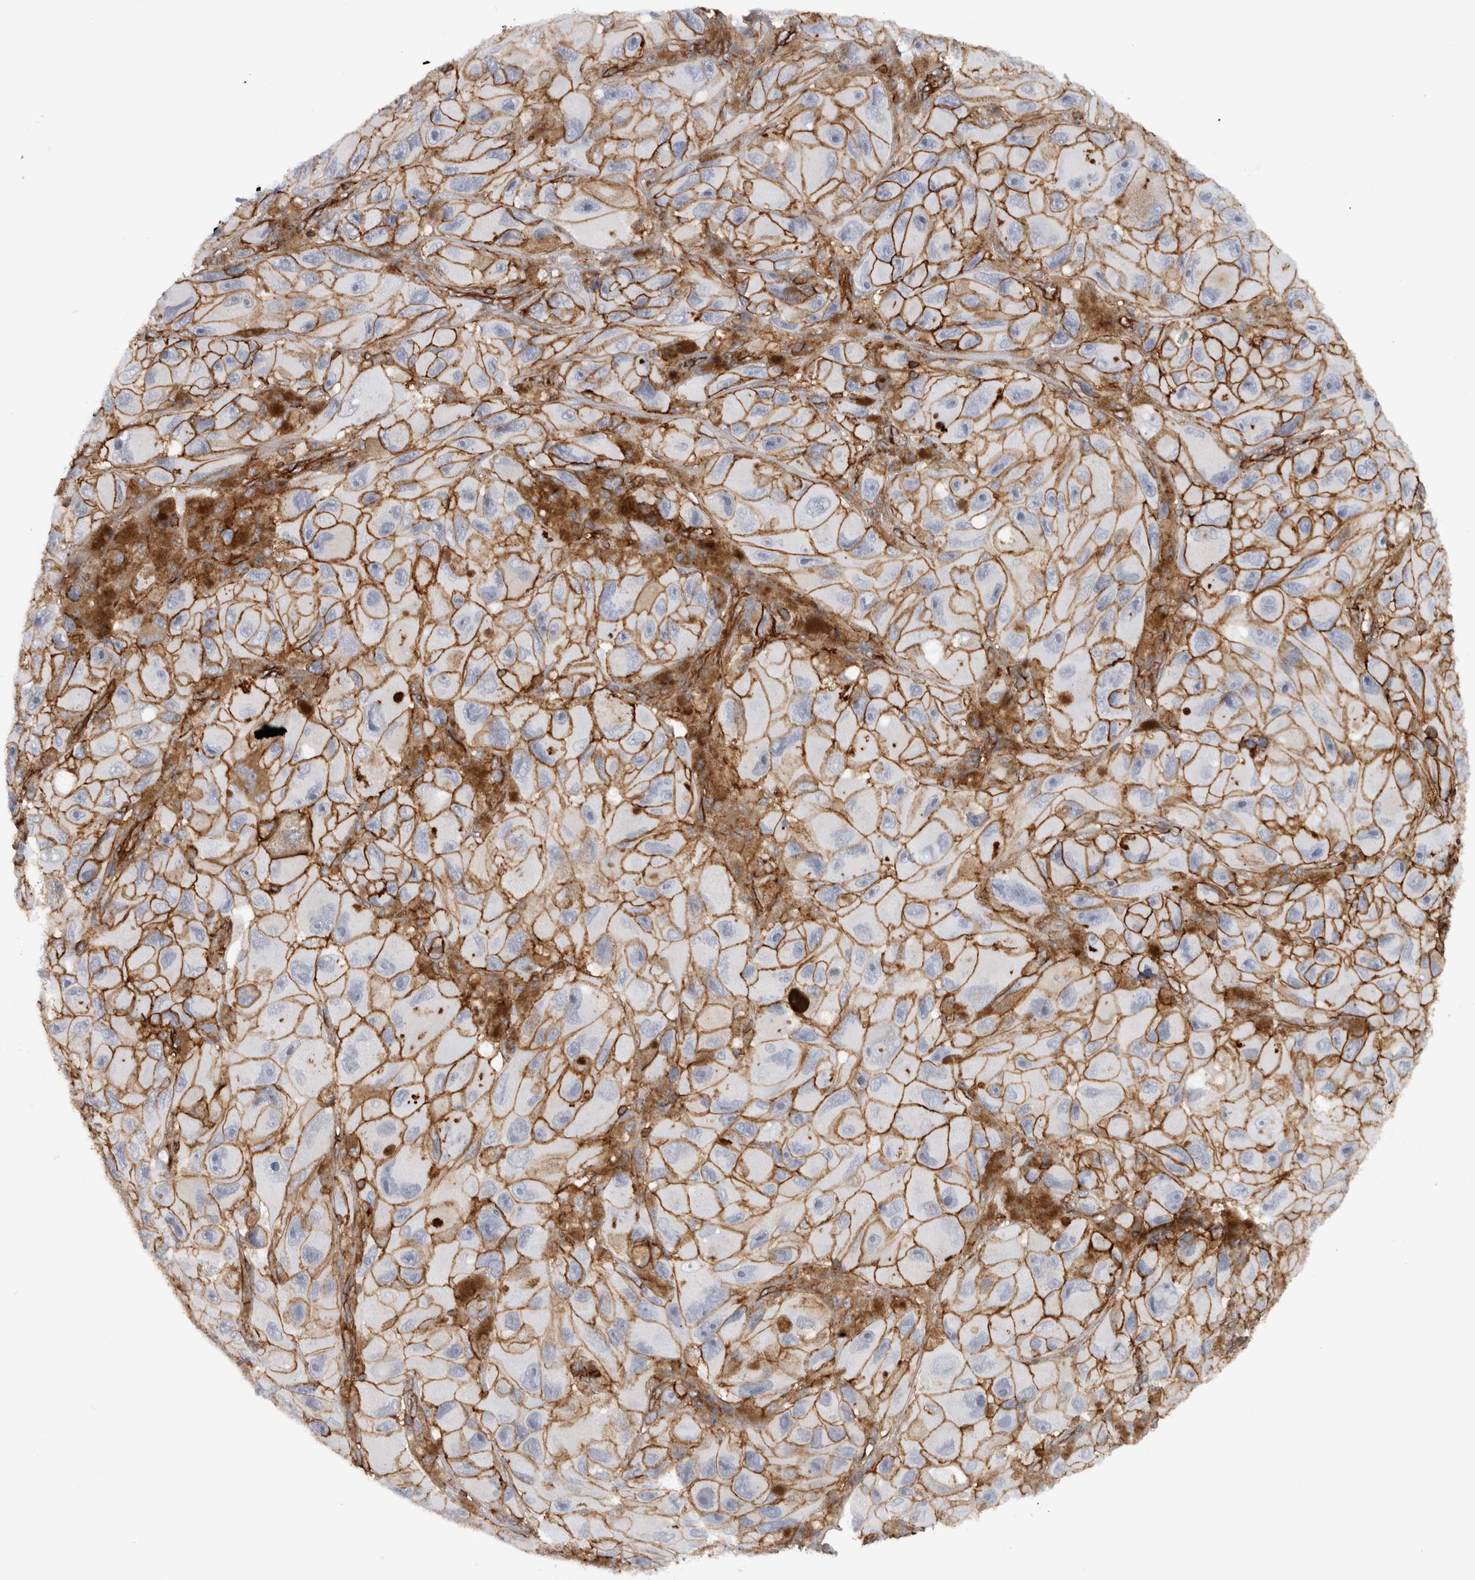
{"staining": {"intensity": "strong", "quantity": ">75%", "location": "cytoplasmic/membranous"}, "tissue": "melanoma", "cell_type": "Tumor cells", "image_type": "cancer", "snomed": [{"axis": "morphology", "description": "Malignant melanoma, NOS"}, {"axis": "topography", "description": "Skin"}], "caption": "Malignant melanoma stained with a protein marker shows strong staining in tumor cells.", "gene": "AHNAK", "patient": {"sex": "female", "age": 73}}